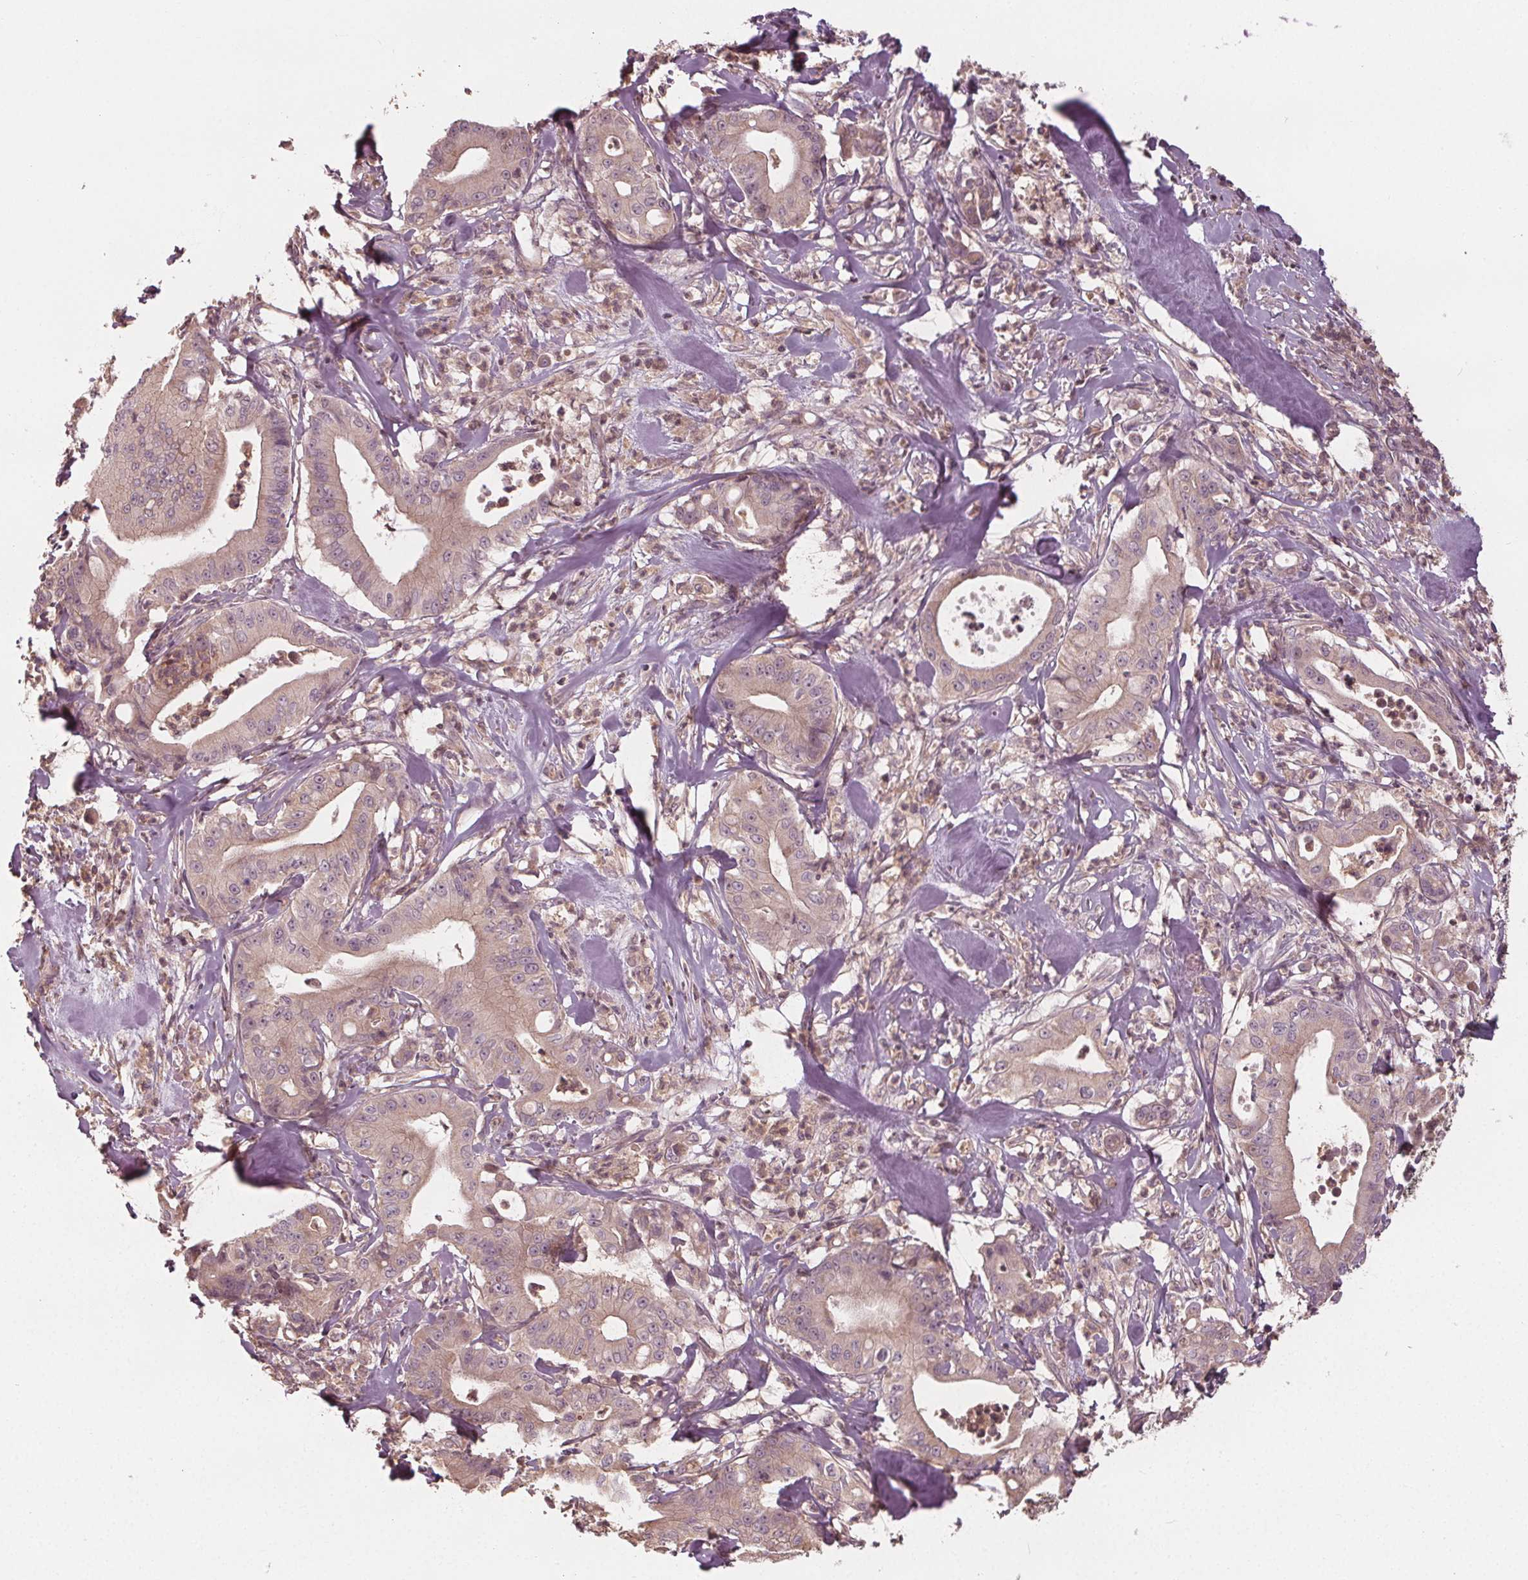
{"staining": {"intensity": "weak", "quantity": "25%-75%", "location": "cytoplasmic/membranous"}, "tissue": "pancreatic cancer", "cell_type": "Tumor cells", "image_type": "cancer", "snomed": [{"axis": "morphology", "description": "Adenocarcinoma, NOS"}, {"axis": "topography", "description": "Pancreas"}], "caption": "Pancreatic adenocarcinoma stained with a protein marker exhibits weak staining in tumor cells.", "gene": "GNB2", "patient": {"sex": "male", "age": 71}}